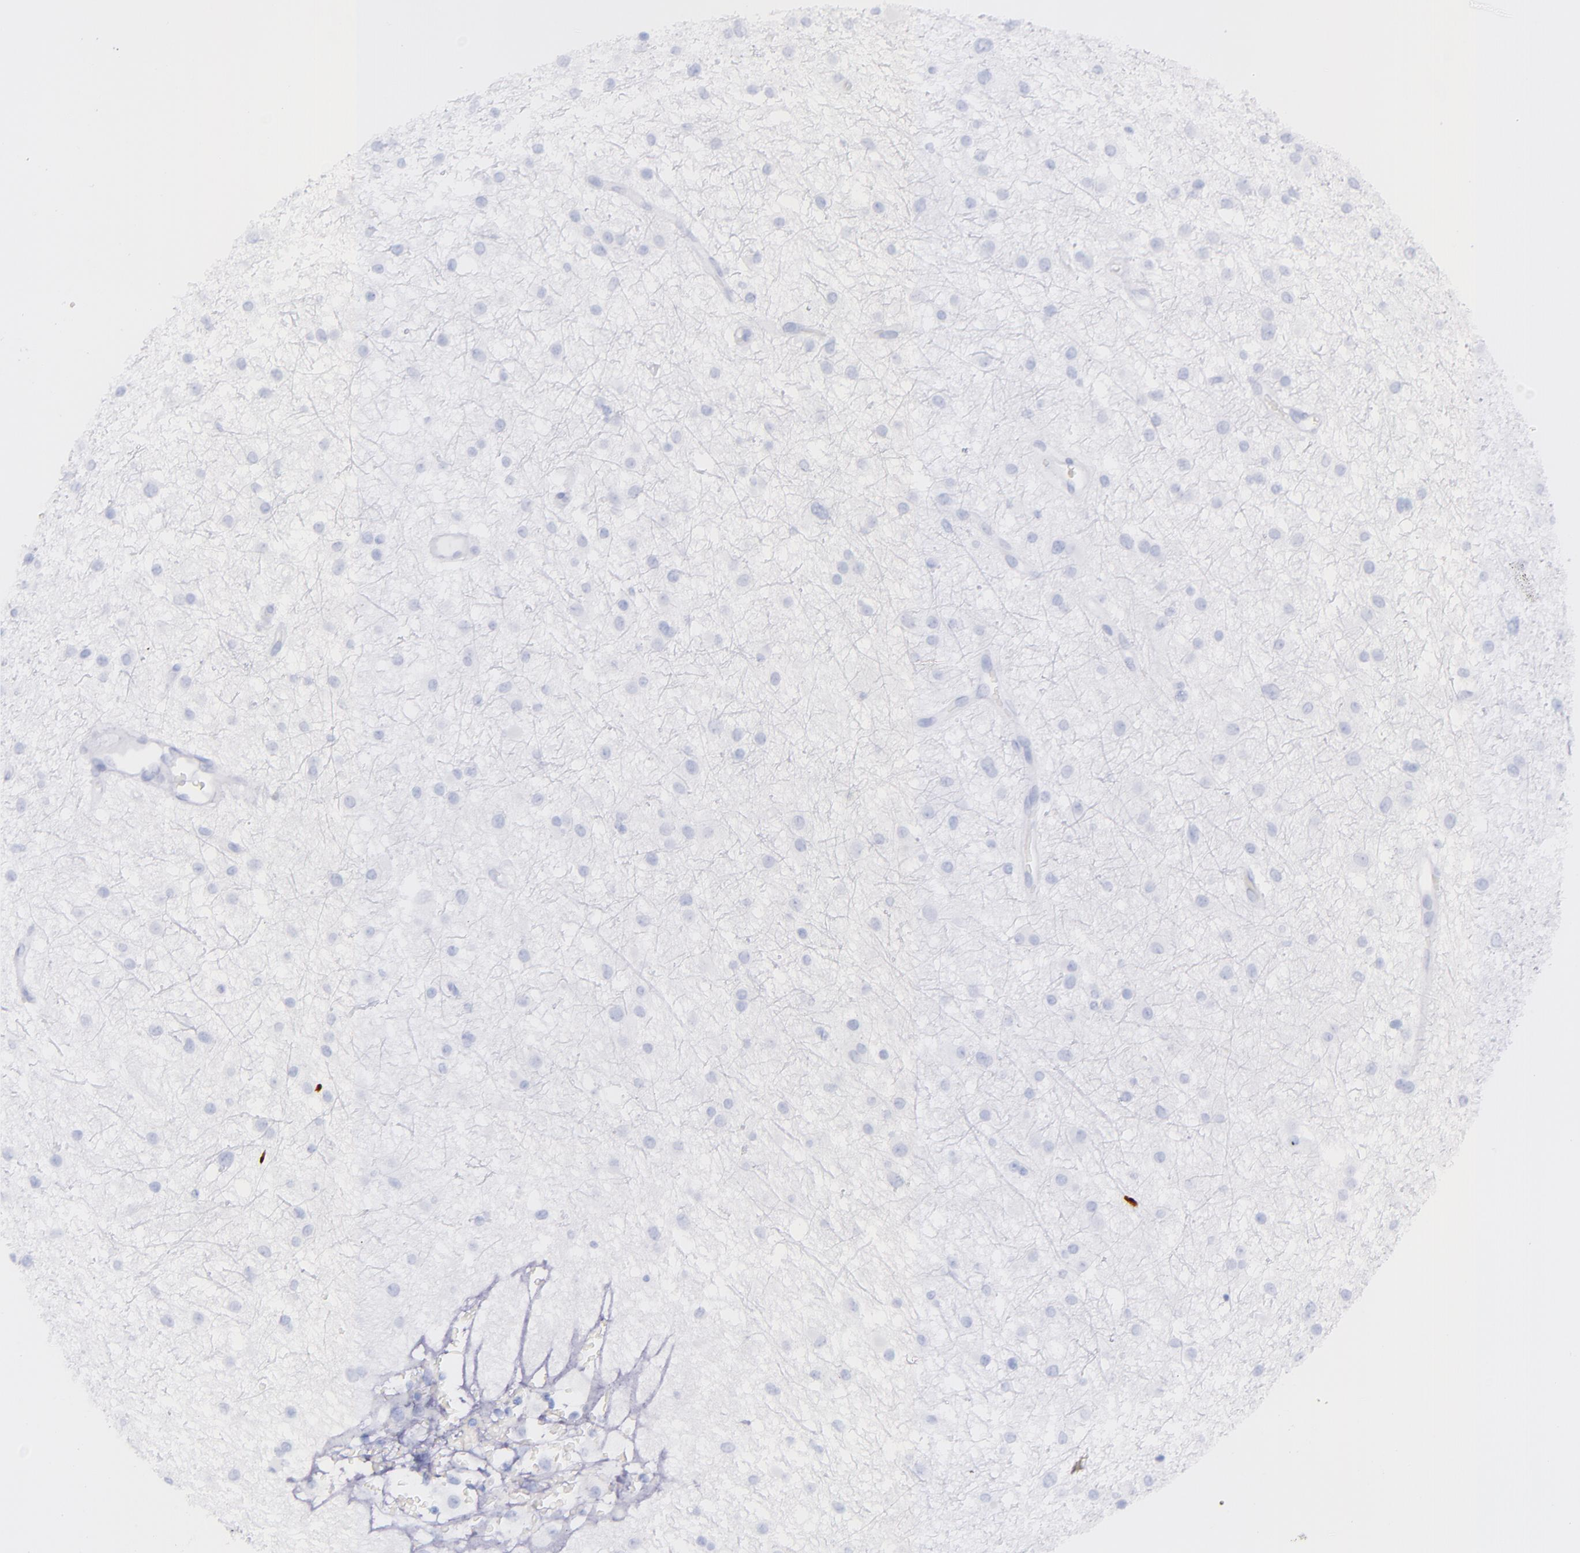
{"staining": {"intensity": "negative", "quantity": "none", "location": "none"}, "tissue": "glioma", "cell_type": "Tumor cells", "image_type": "cancer", "snomed": [{"axis": "morphology", "description": "Glioma, malignant, Low grade"}, {"axis": "topography", "description": "Brain"}], "caption": "High magnification brightfield microscopy of glioma stained with DAB (brown) and counterstained with hematoxylin (blue): tumor cells show no significant expression. (DAB immunohistochemistry with hematoxylin counter stain).", "gene": "SFTPA2", "patient": {"sex": "female", "age": 36}}